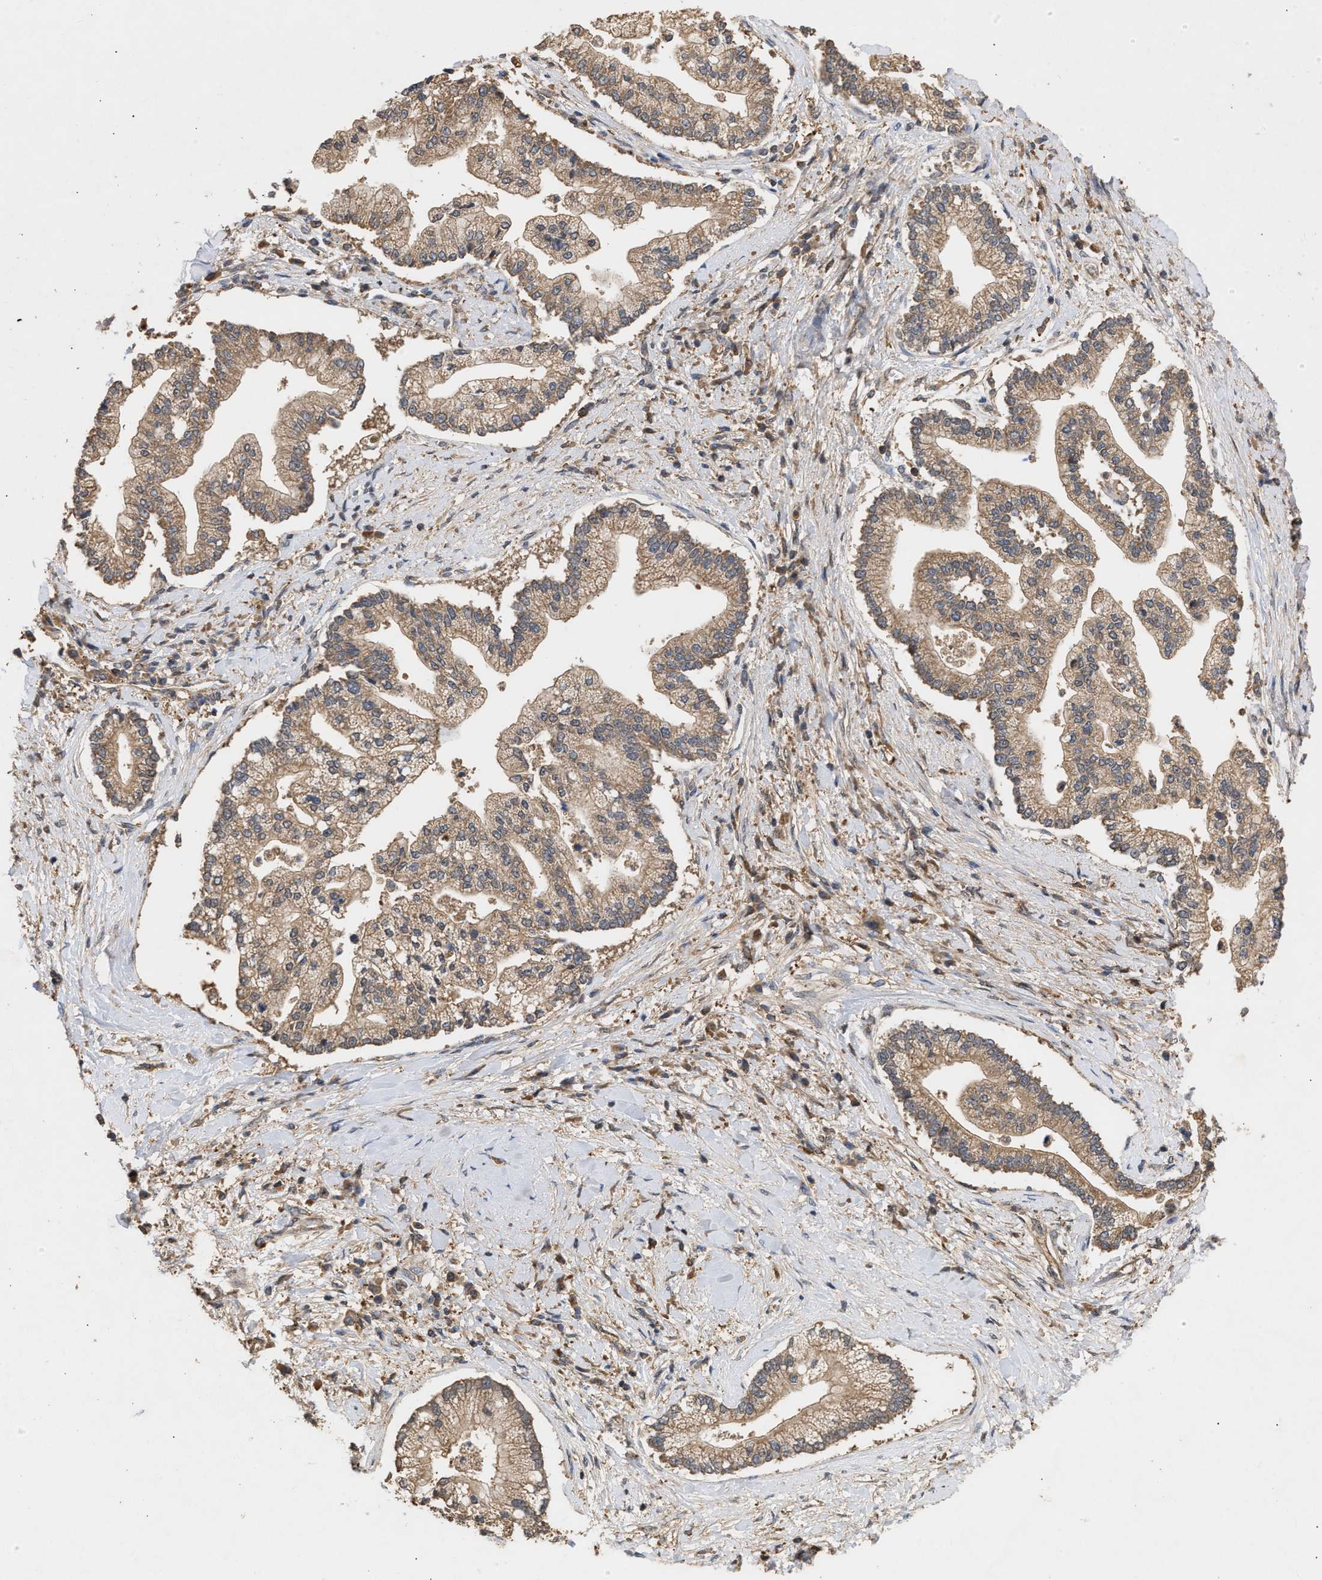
{"staining": {"intensity": "moderate", "quantity": ">75%", "location": "cytoplasmic/membranous"}, "tissue": "liver cancer", "cell_type": "Tumor cells", "image_type": "cancer", "snomed": [{"axis": "morphology", "description": "Cholangiocarcinoma"}, {"axis": "topography", "description": "Liver"}], "caption": "Human cholangiocarcinoma (liver) stained with a protein marker displays moderate staining in tumor cells.", "gene": "FITM1", "patient": {"sex": "male", "age": 50}}